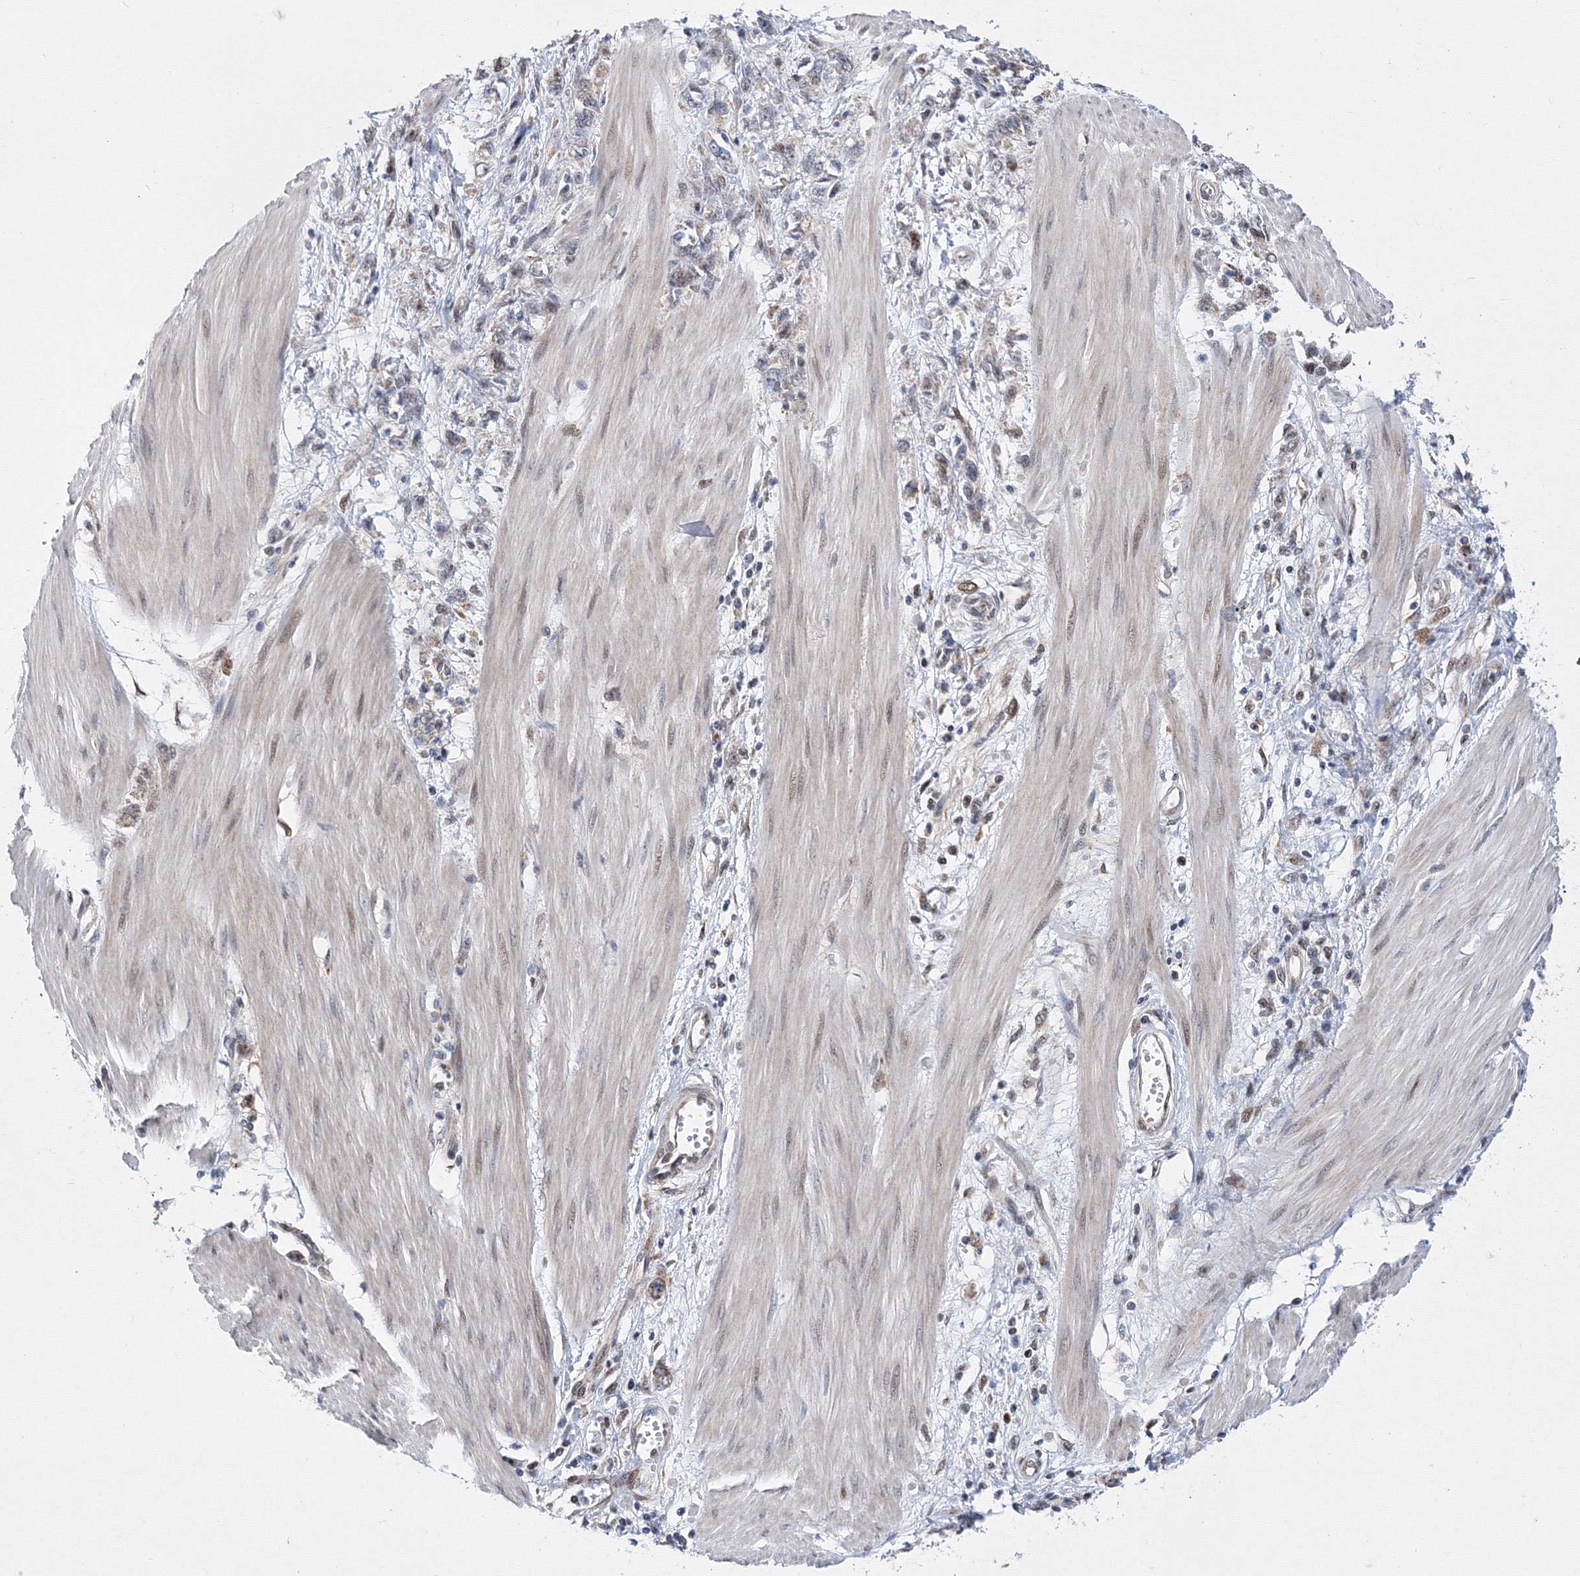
{"staining": {"intensity": "weak", "quantity": "25%-75%", "location": "cytoplasmic/membranous"}, "tissue": "stomach cancer", "cell_type": "Tumor cells", "image_type": "cancer", "snomed": [{"axis": "morphology", "description": "Adenocarcinoma, NOS"}, {"axis": "topography", "description": "Stomach"}], "caption": "Weak cytoplasmic/membranous protein expression is appreciated in approximately 25%-75% of tumor cells in stomach cancer.", "gene": "GPN1", "patient": {"sex": "female", "age": 76}}